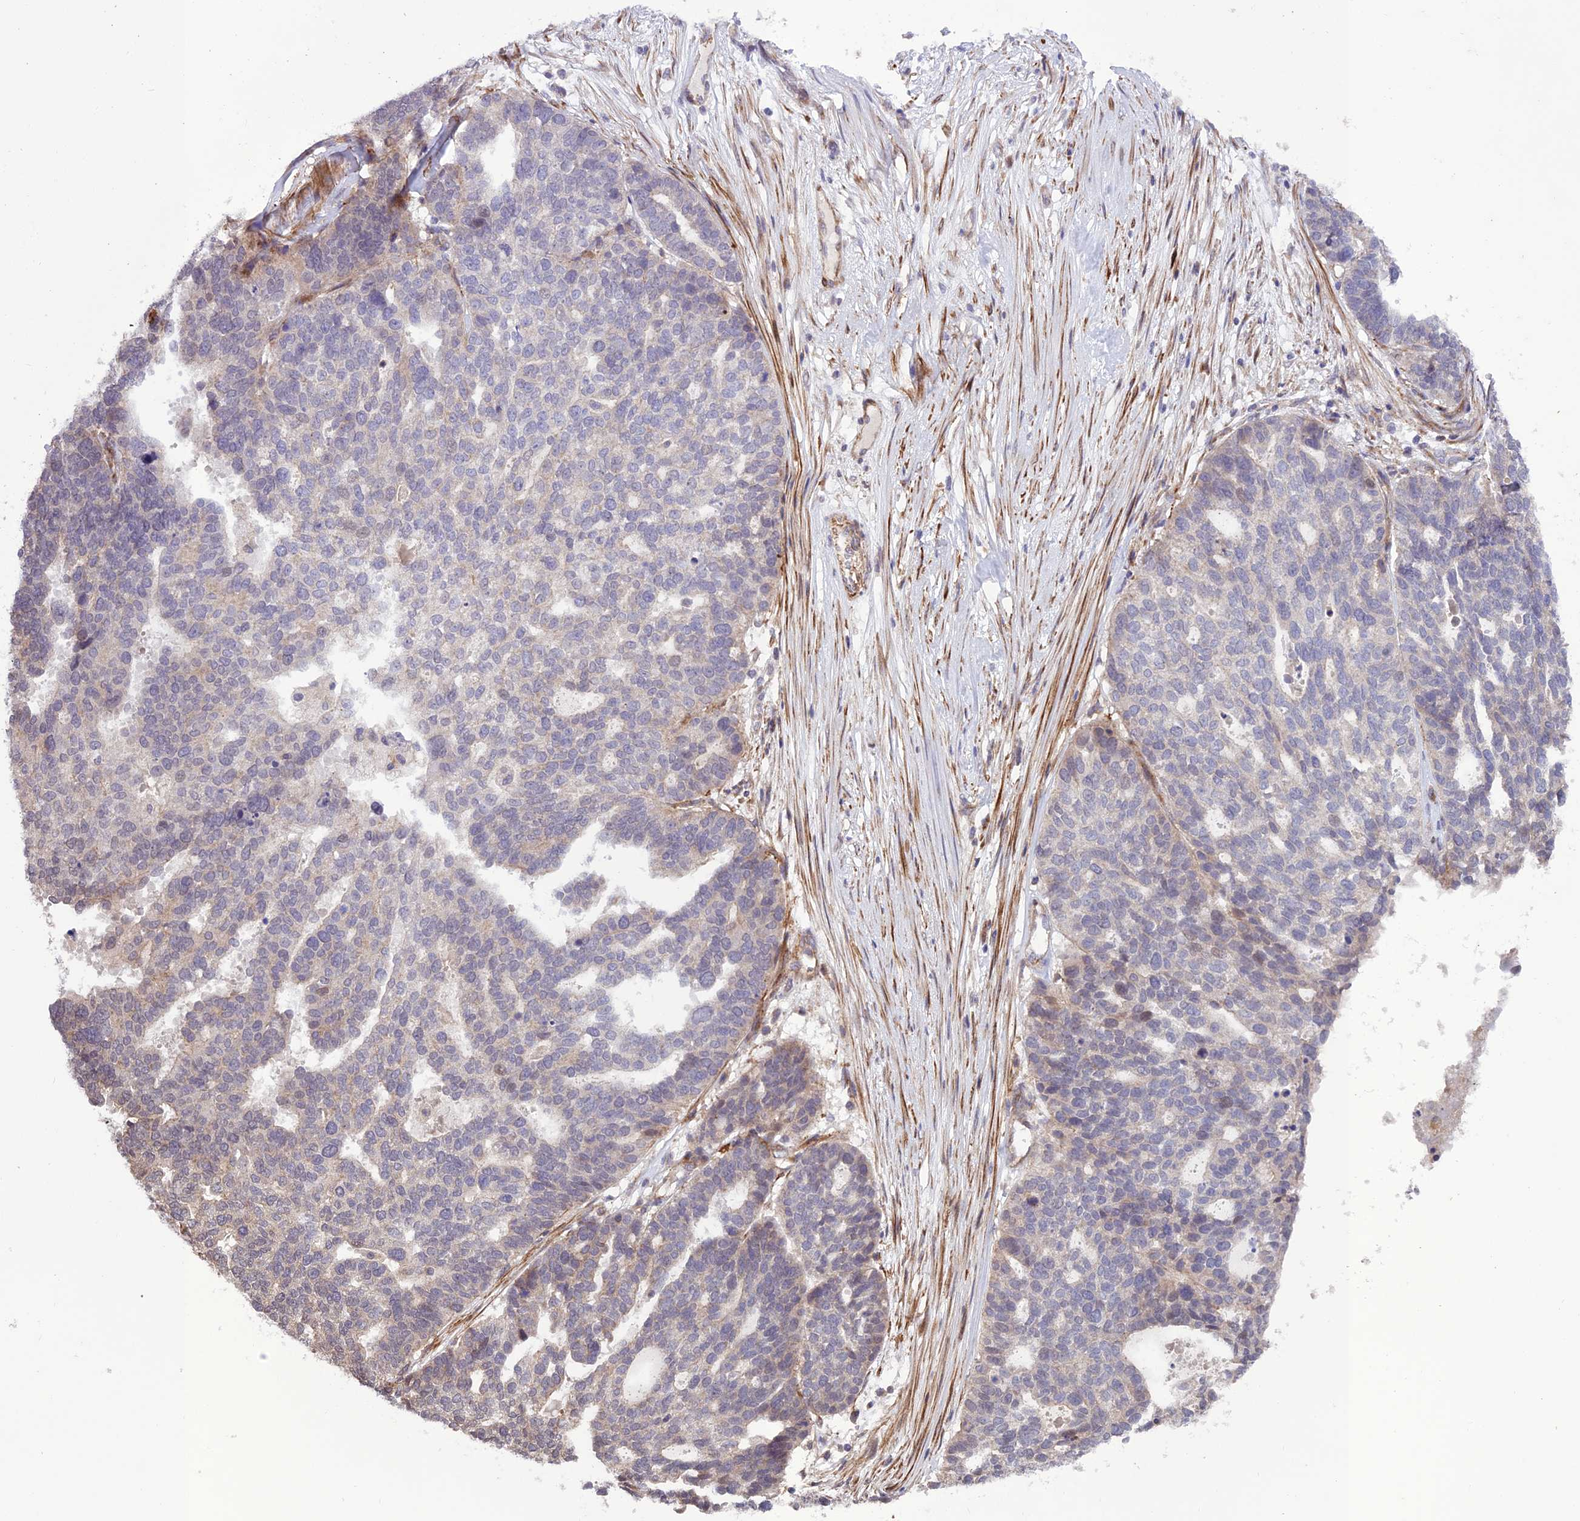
{"staining": {"intensity": "negative", "quantity": "none", "location": "none"}, "tissue": "ovarian cancer", "cell_type": "Tumor cells", "image_type": "cancer", "snomed": [{"axis": "morphology", "description": "Cystadenocarcinoma, serous, NOS"}, {"axis": "topography", "description": "Ovary"}], "caption": "Tumor cells are negative for brown protein staining in ovarian cancer (serous cystadenocarcinoma).", "gene": "TNIP3", "patient": {"sex": "female", "age": 59}}